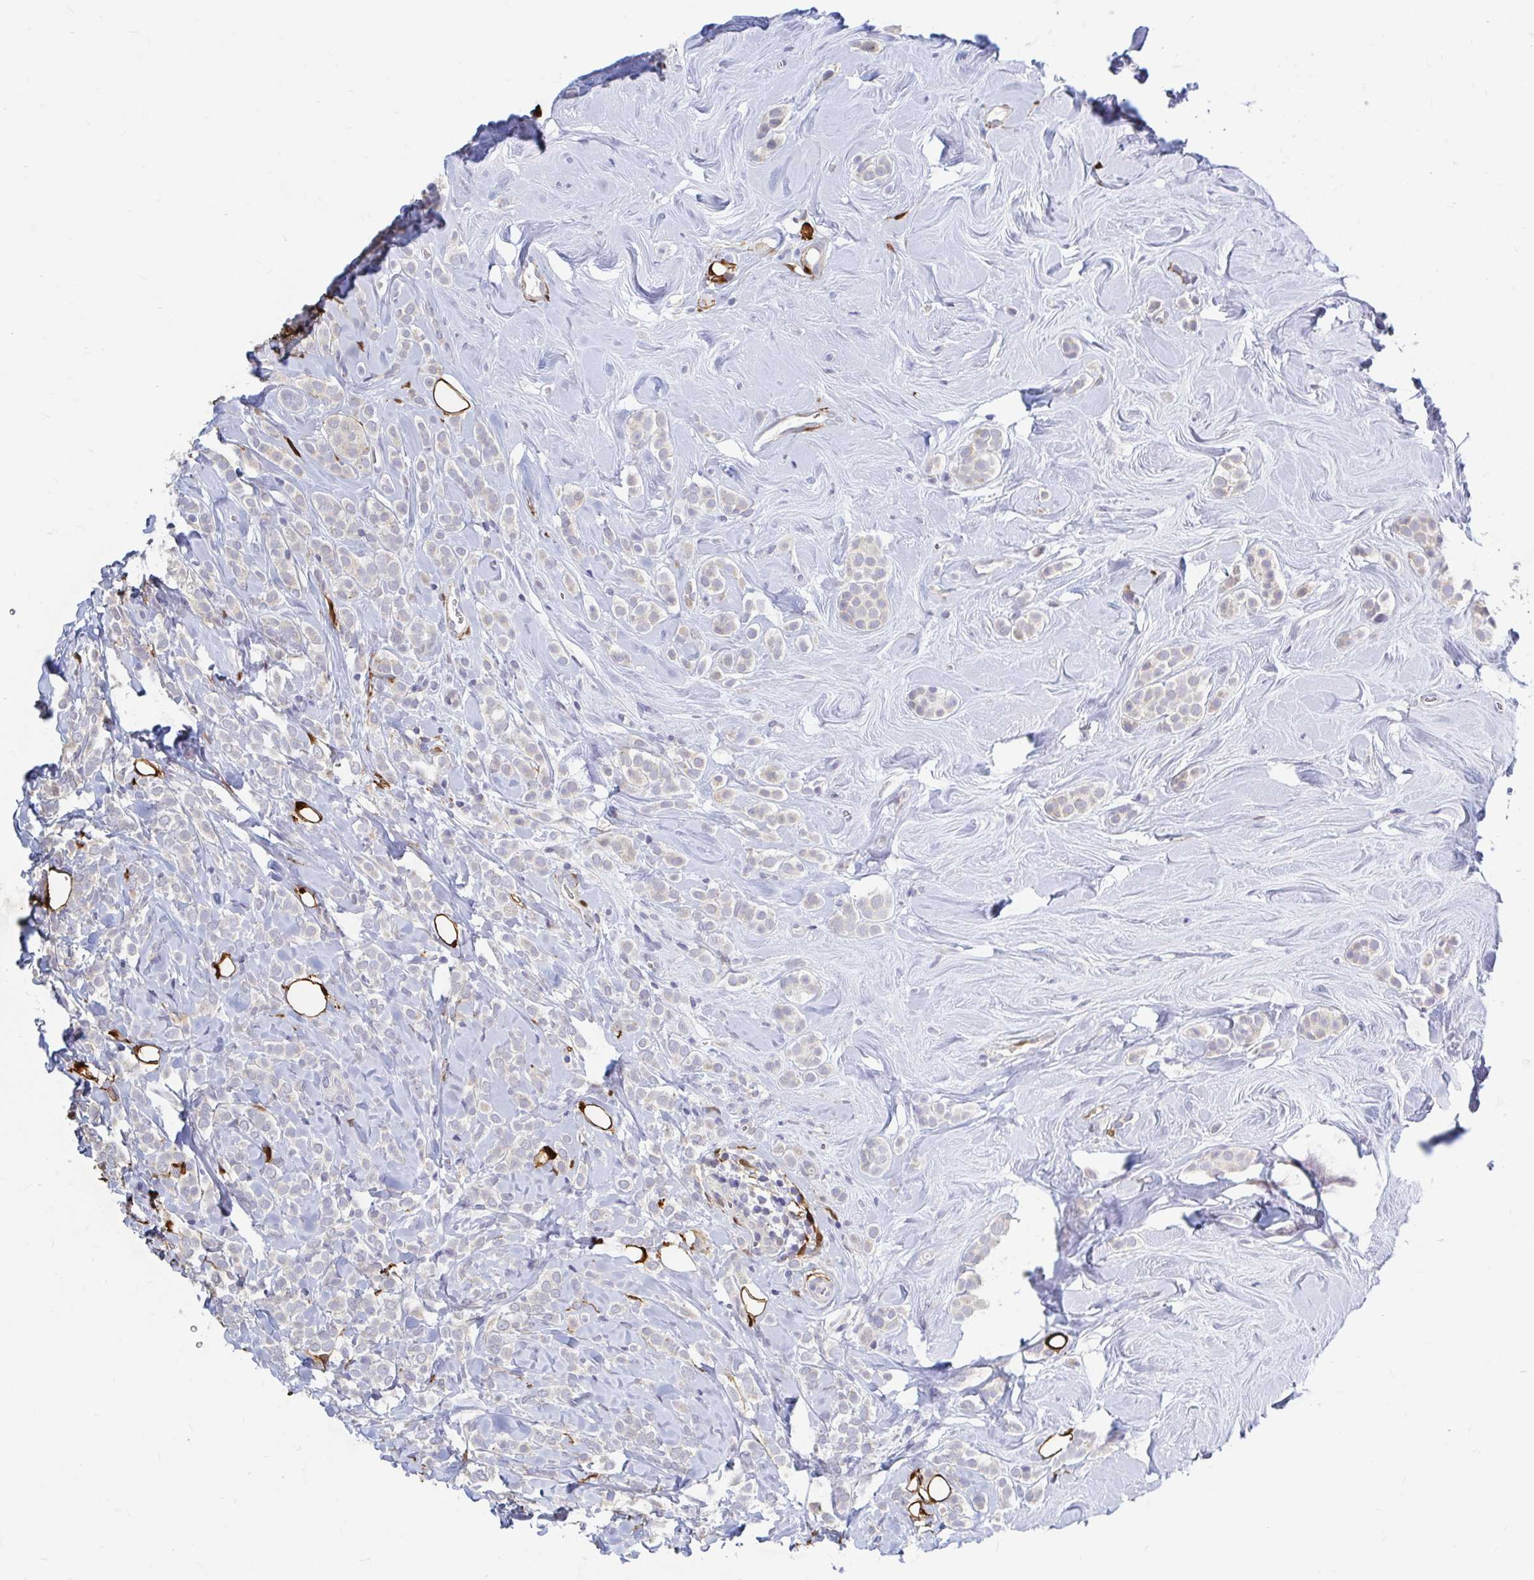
{"staining": {"intensity": "negative", "quantity": "none", "location": "none"}, "tissue": "breast cancer", "cell_type": "Tumor cells", "image_type": "cancer", "snomed": [{"axis": "morphology", "description": "Lobular carcinoma"}, {"axis": "topography", "description": "Breast"}], "caption": "Human breast lobular carcinoma stained for a protein using immunohistochemistry (IHC) displays no expression in tumor cells.", "gene": "ADH1A", "patient": {"sex": "female", "age": 49}}